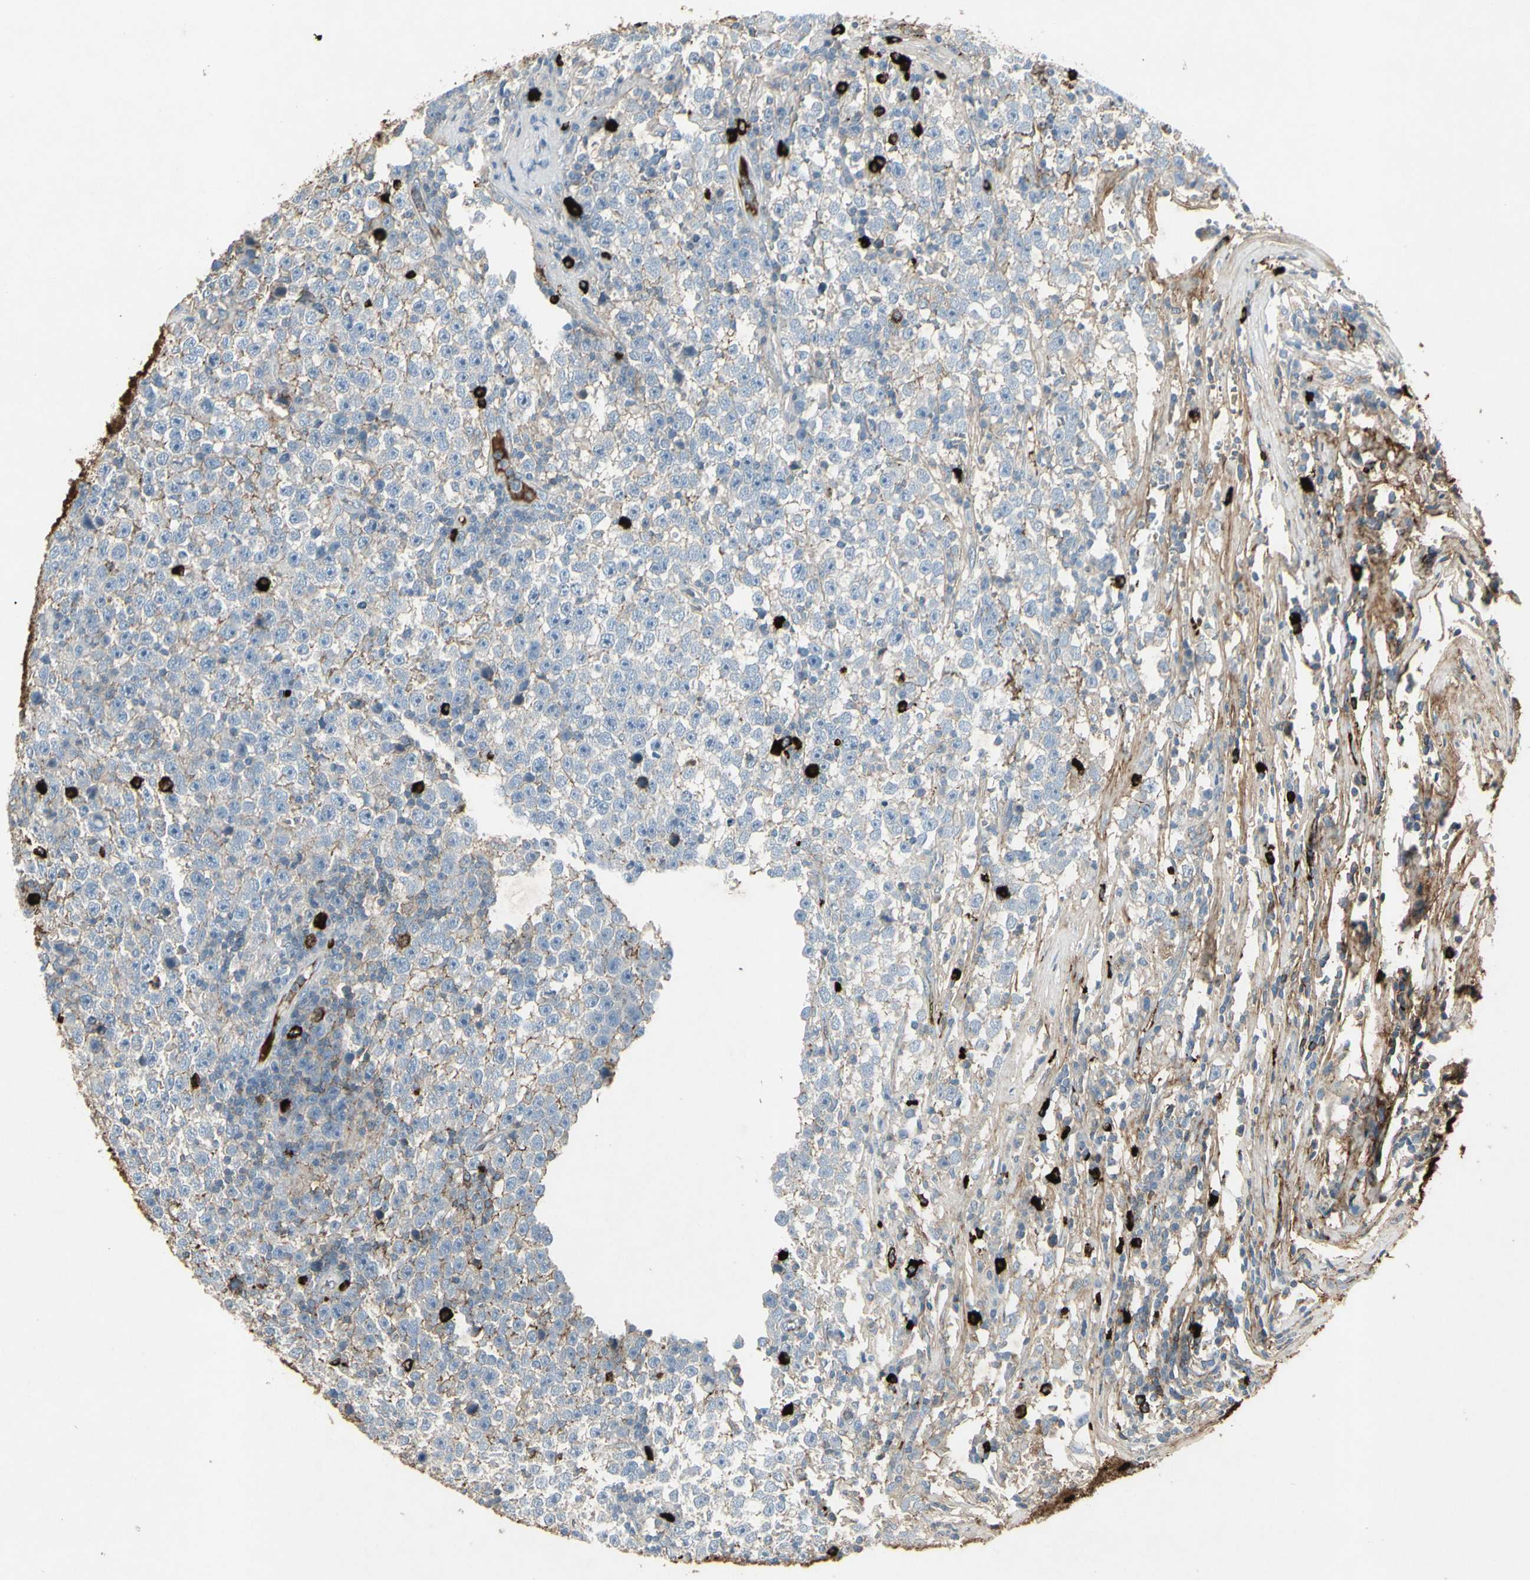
{"staining": {"intensity": "negative", "quantity": "none", "location": "none"}, "tissue": "testis cancer", "cell_type": "Tumor cells", "image_type": "cancer", "snomed": [{"axis": "morphology", "description": "Seminoma, NOS"}, {"axis": "topography", "description": "Testis"}], "caption": "IHC of seminoma (testis) demonstrates no staining in tumor cells.", "gene": "IGHM", "patient": {"sex": "male", "age": 43}}